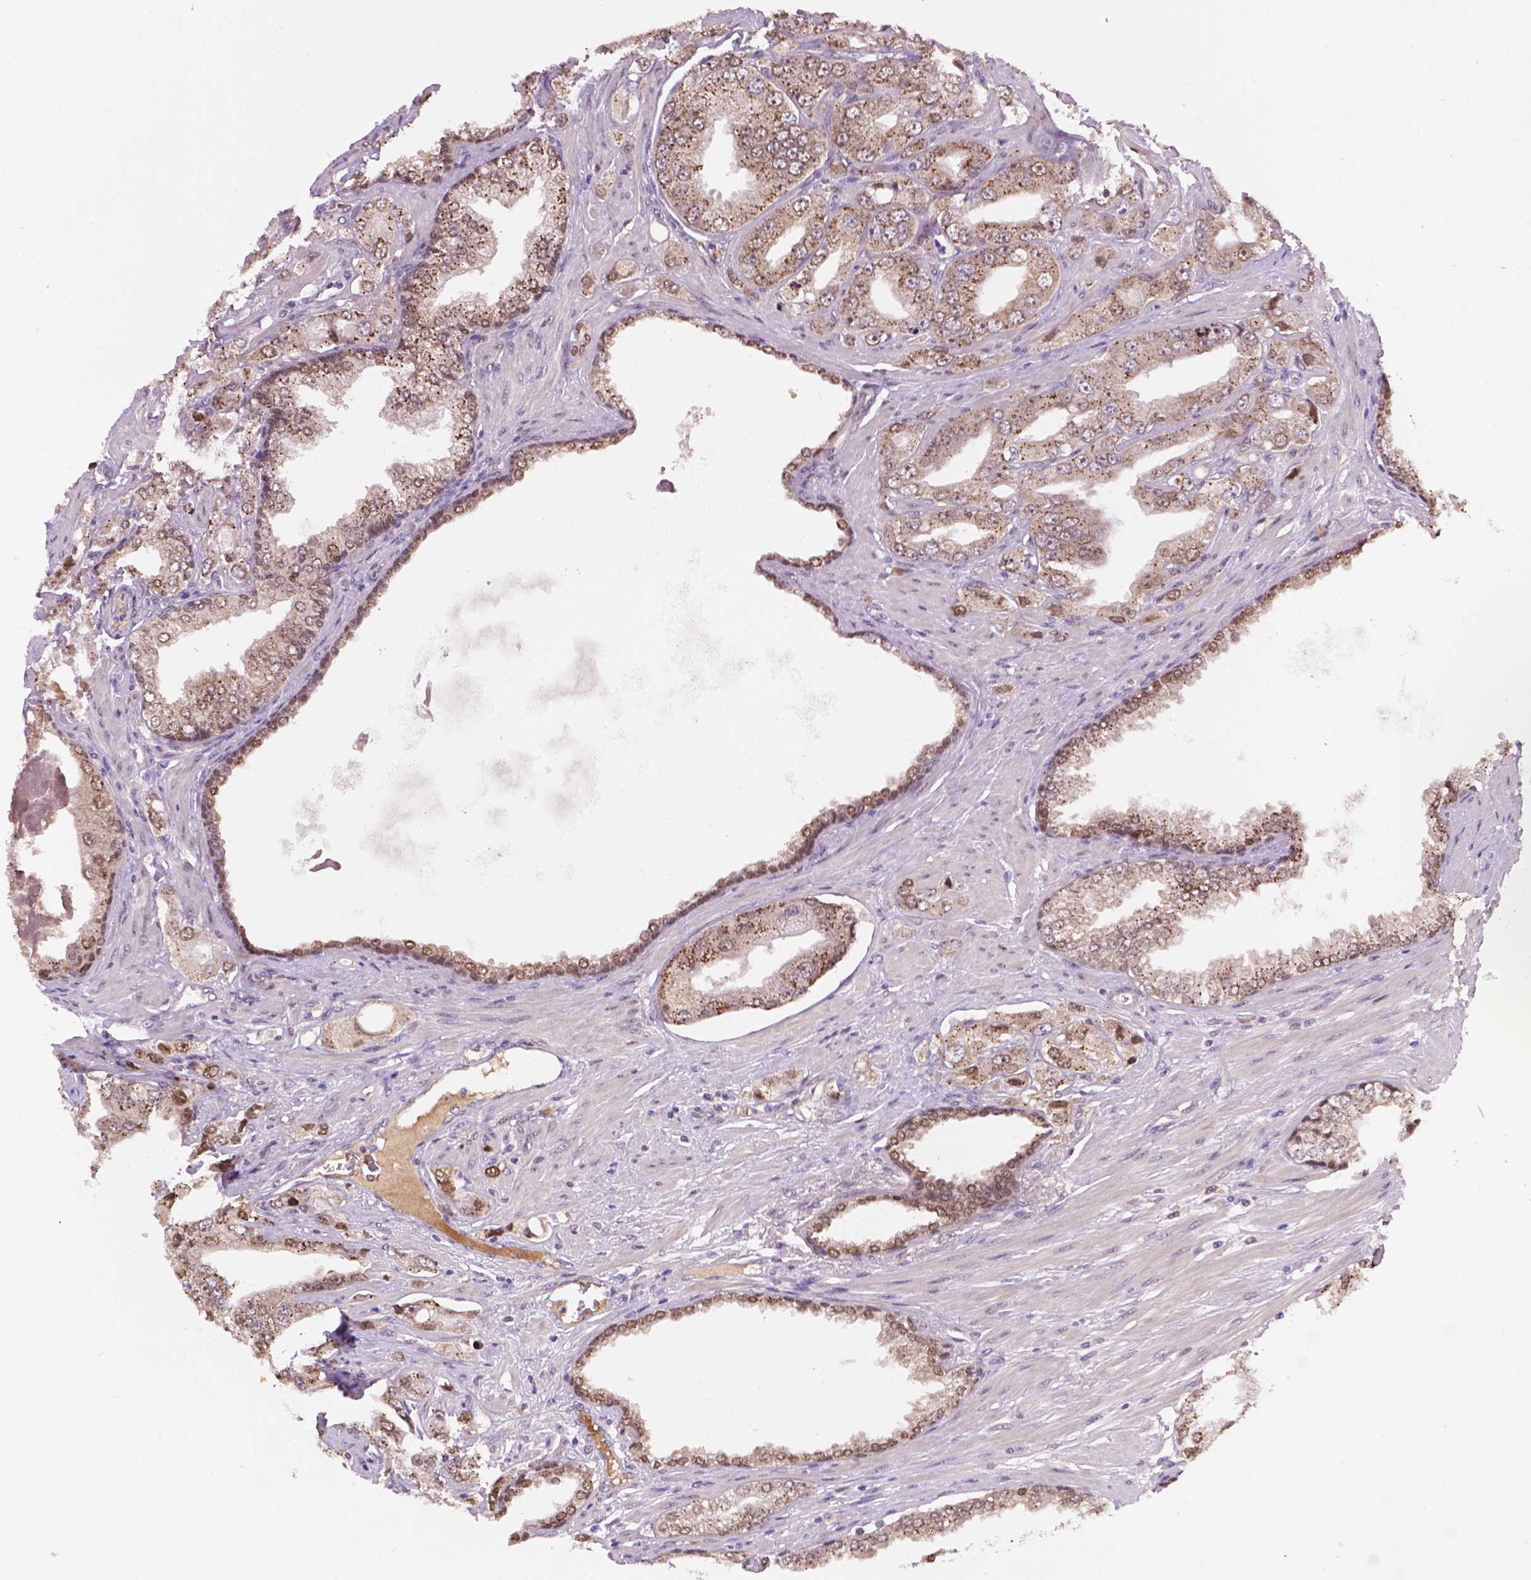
{"staining": {"intensity": "negative", "quantity": "none", "location": "none"}, "tissue": "prostate cancer", "cell_type": "Tumor cells", "image_type": "cancer", "snomed": [{"axis": "morphology", "description": "Adenocarcinoma, Low grade"}, {"axis": "topography", "description": "Prostate"}], "caption": "Tumor cells are negative for brown protein staining in prostate cancer (adenocarcinoma (low-grade)).", "gene": "IRF6", "patient": {"sex": "male", "age": 60}}